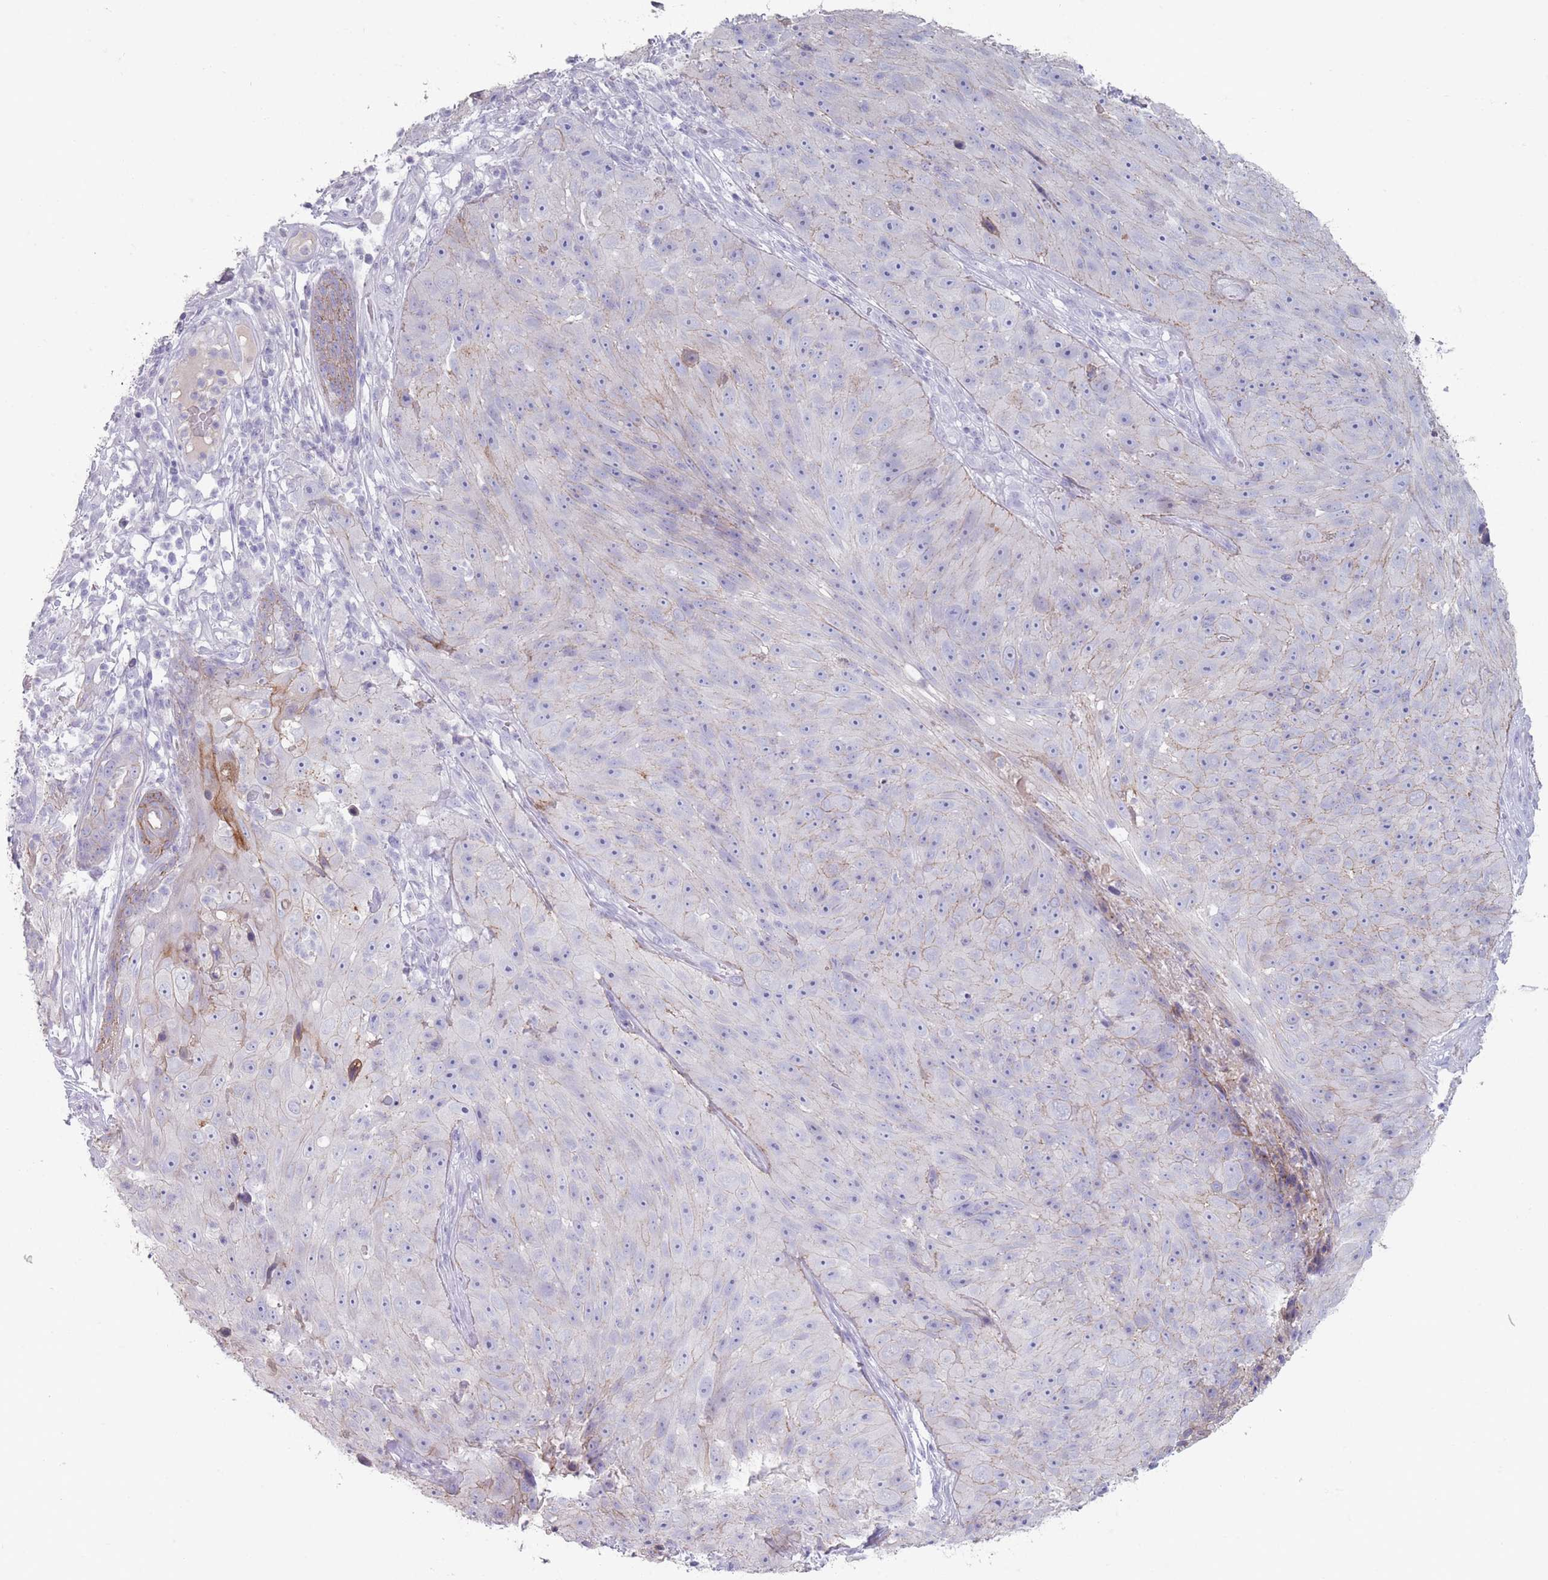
{"staining": {"intensity": "negative", "quantity": "none", "location": "none"}, "tissue": "skin cancer", "cell_type": "Tumor cells", "image_type": "cancer", "snomed": [{"axis": "morphology", "description": "Squamous cell carcinoma, NOS"}, {"axis": "topography", "description": "Skin"}], "caption": "Squamous cell carcinoma (skin) stained for a protein using immunohistochemistry demonstrates no staining tumor cells.", "gene": "RHBG", "patient": {"sex": "female", "age": 87}}